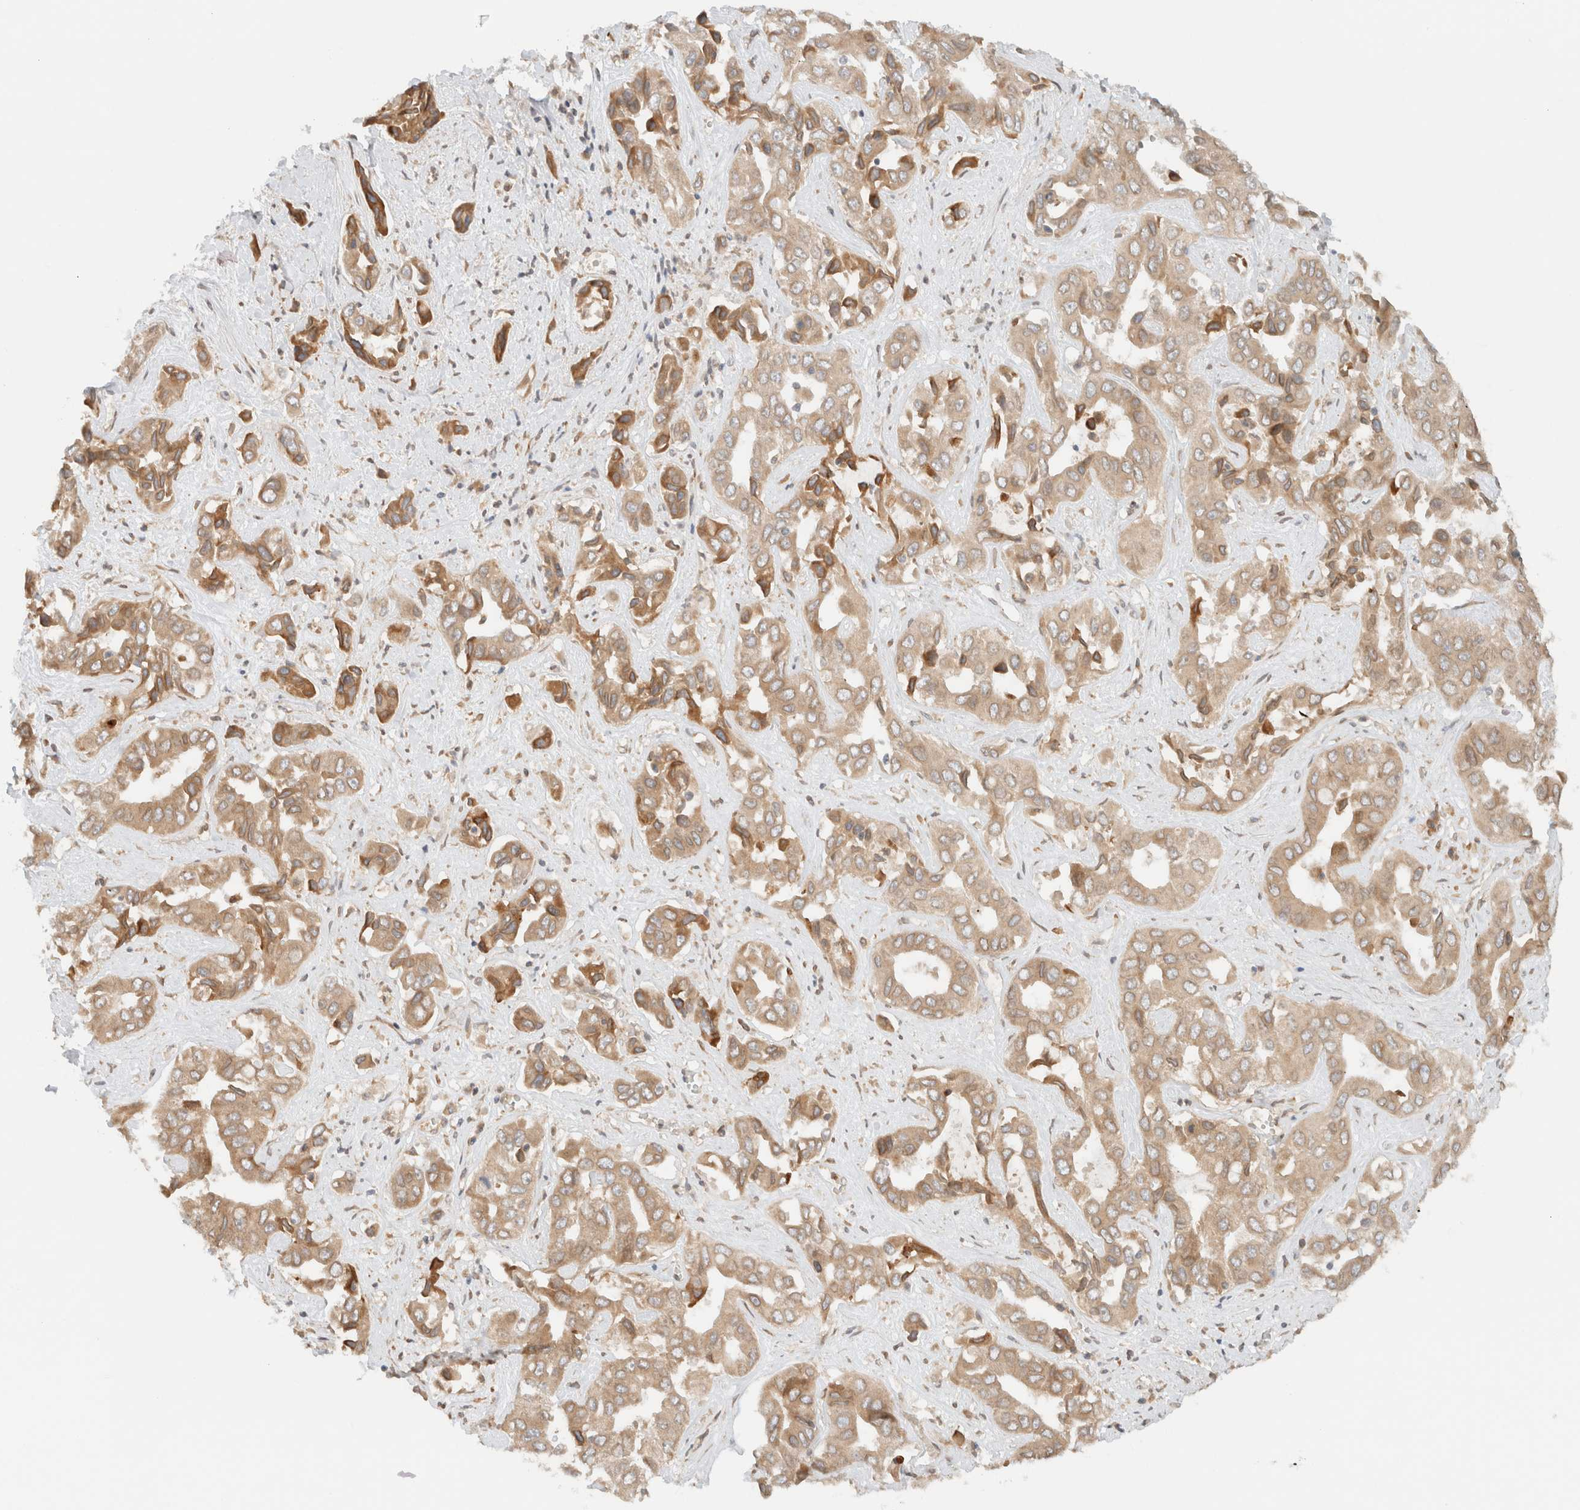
{"staining": {"intensity": "moderate", "quantity": ">75%", "location": "cytoplasmic/membranous"}, "tissue": "liver cancer", "cell_type": "Tumor cells", "image_type": "cancer", "snomed": [{"axis": "morphology", "description": "Cholangiocarcinoma"}, {"axis": "topography", "description": "Liver"}], "caption": "Immunohistochemistry (IHC) of human liver cancer (cholangiocarcinoma) demonstrates medium levels of moderate cytoplasmic/membranous expression in approximately >75% of tumor cells.", "gene": "ARFGEF2", "patient": {"sex": "female", "age": 52}}